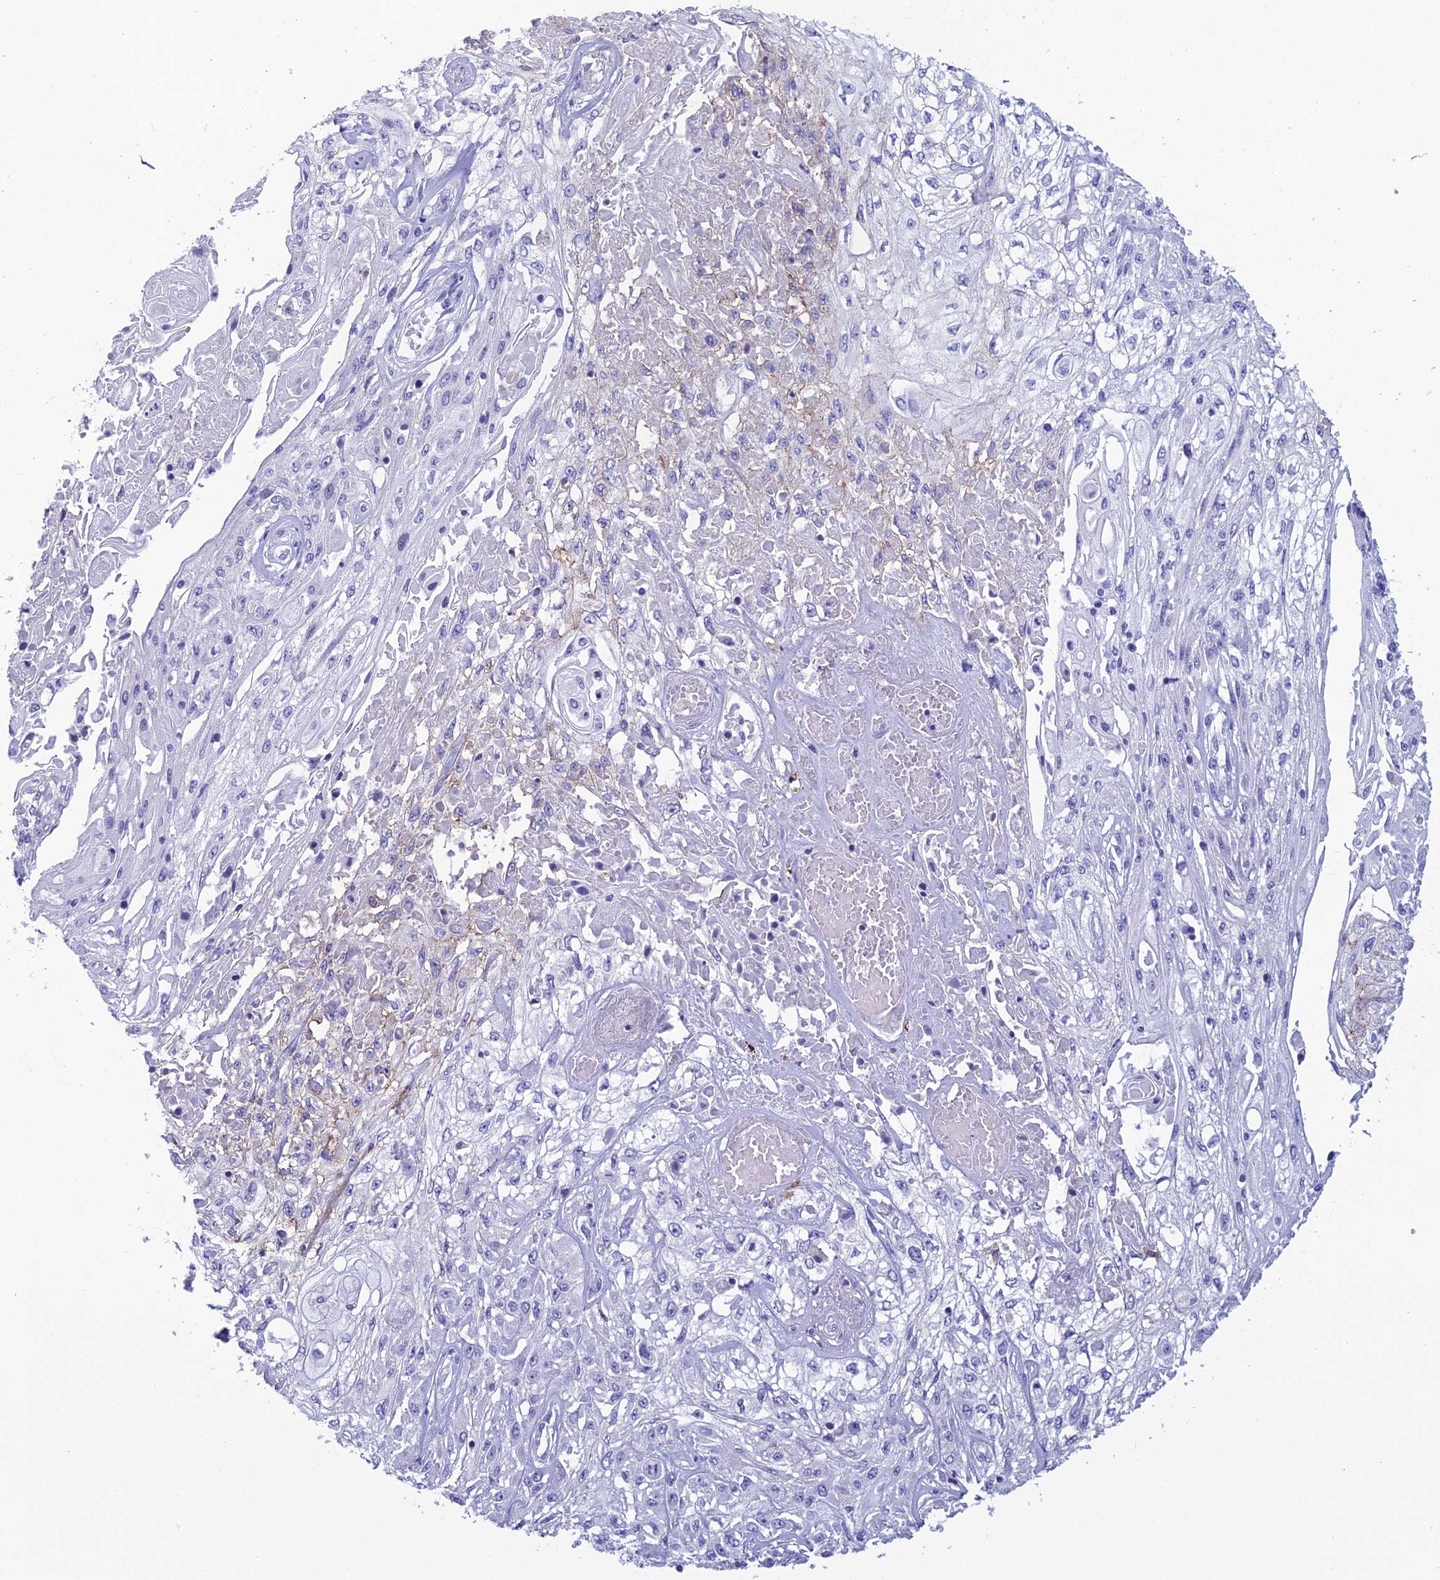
{"staining": {"intensity": "negative", "quantity": "none", "location": "none"}, "tissue": "skin cancer", "cell_type": "Tumor cells", "image_type": "cancer", "snomed": [{"axis": "morphology", "description": "Squamous cell carcinoma, NOS"}, {"axis": "morphology", "description": "Squamous cell carcinoma, metastatic, NOS"}, {"axis": "topography", "description": "Skin"}, {"axis": "topography", "description": "Lymph node"}], "caption": "High power microscopy micrograph of an immunohistochemistry photomicrograph of metastatic squamous cell carcinoma (skin), revealing no significant positivity in tumor cells.", "gene": "CRB2", "patient": {"sex": "male", "age": 75}}